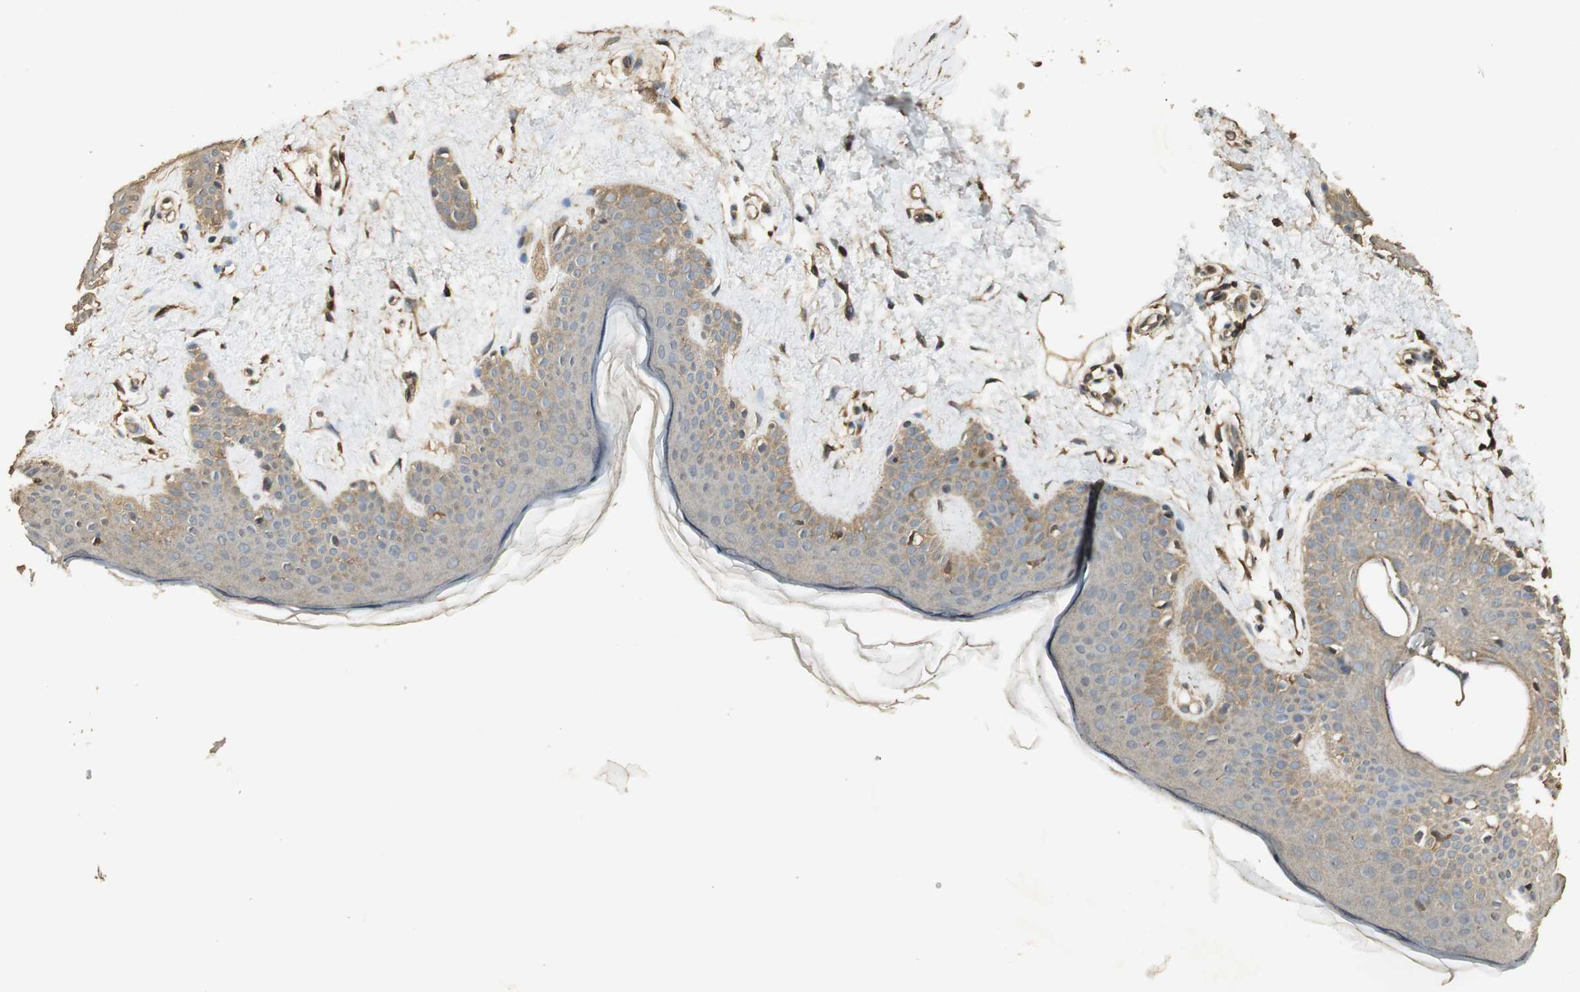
{"staining": {"intensity": "moderate", "quantity": ">75%", "location": "cytoplasmic/membranous"}, "tissue": "skin", "cell_type": "Fibroblasts", "image_type": "normal", "snomed": [{"axis": "morphology", "description": "Normal tissue, NOS"}, {"axis": "topography", "description": "Skin"}], "caption": "Skin was stained to show a protein in brown. There is medium levels of moderate cytoplasmic/membranous staining in approximately >75% of fibroblasts. The staining was performed using DAB, with brown indicating positive protein expression. Nuclei are stained blue with hematoxylin.", "gene": "USP2", "patient": {"sex": "female", "age": 56}}